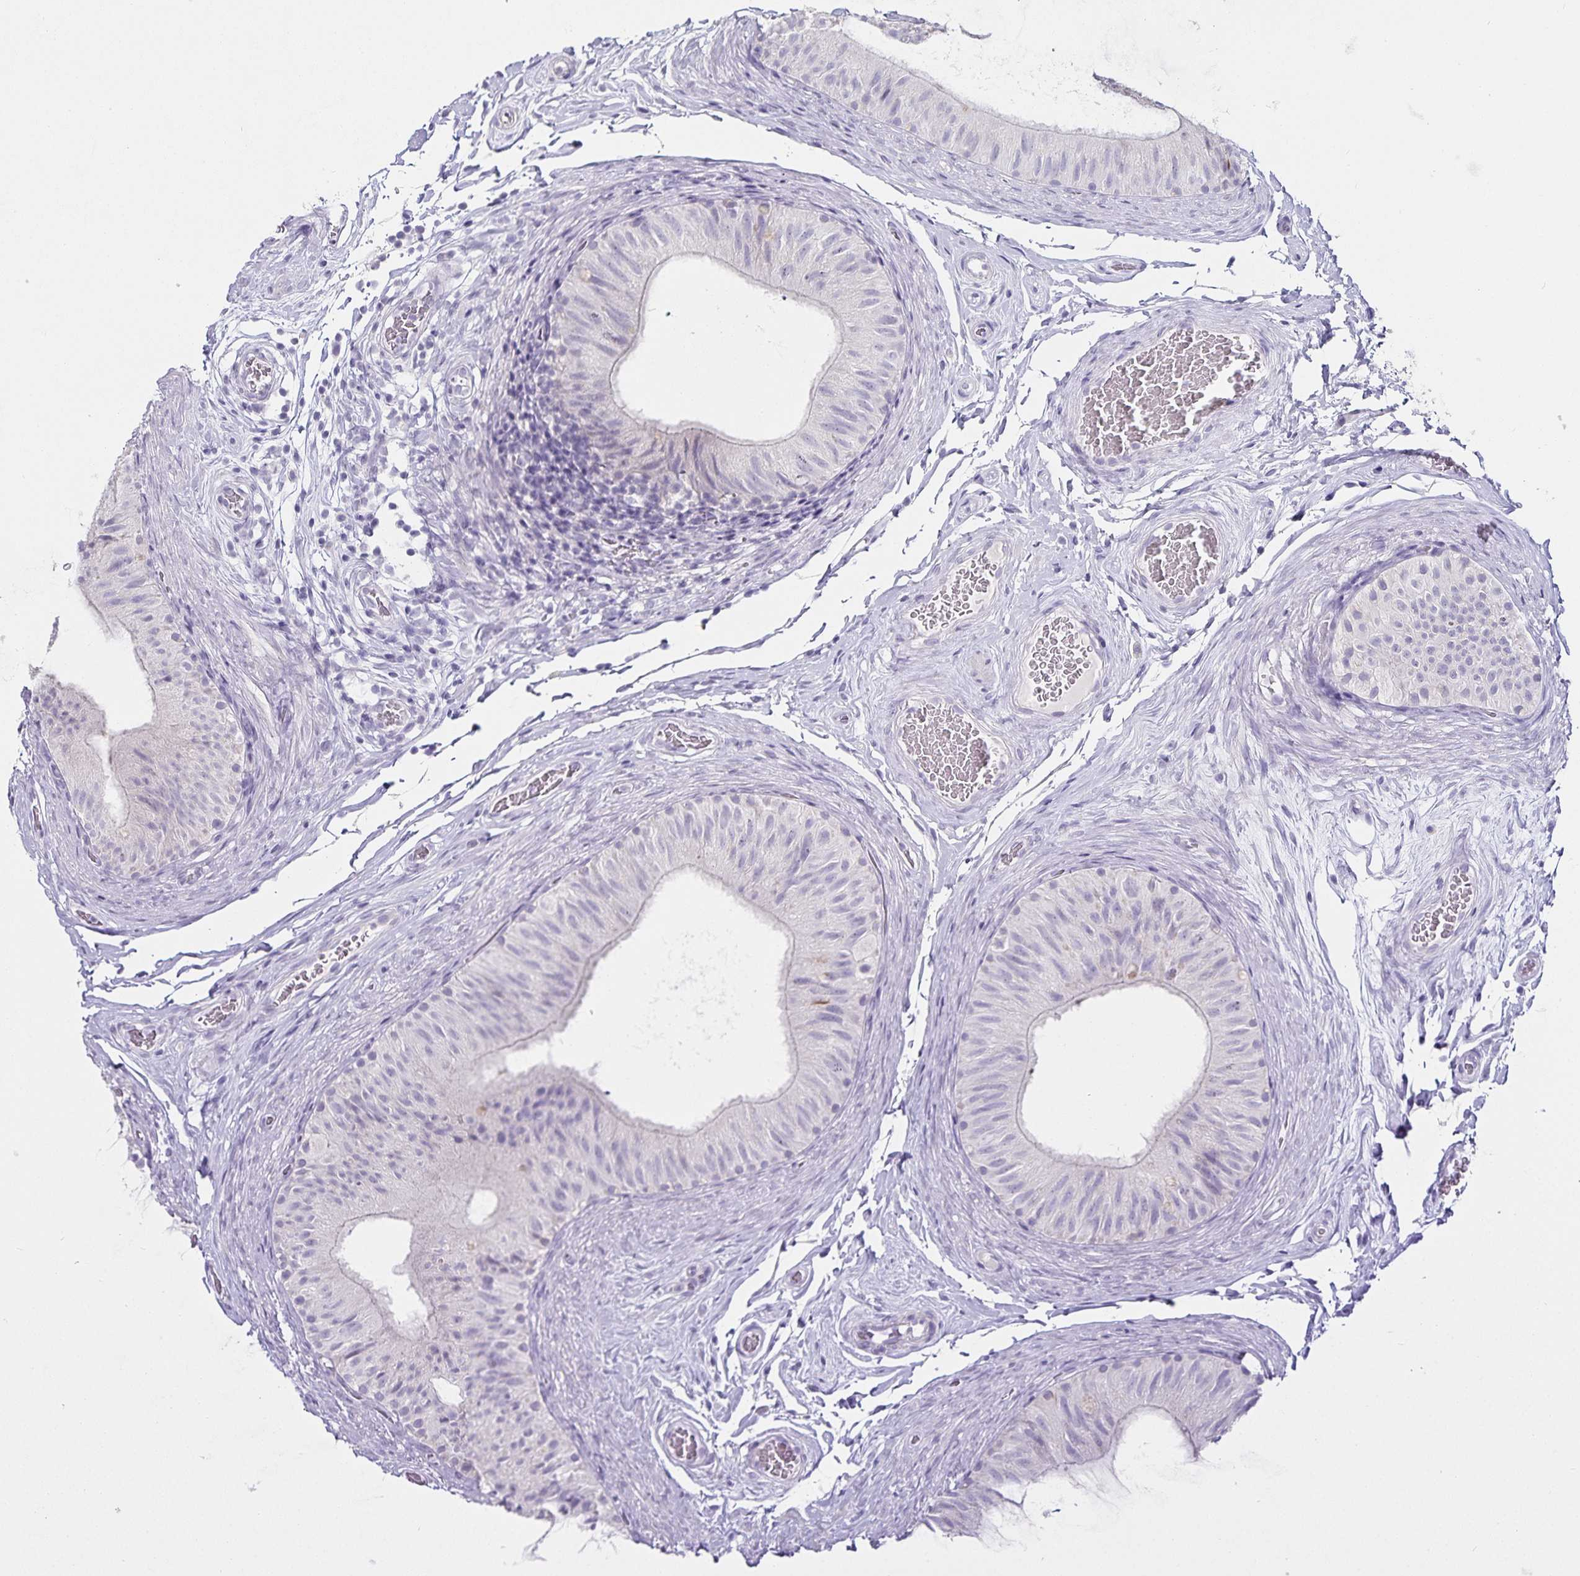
{"staining": {"intensity": "negative", "quantity": "none", "location": "none"}, "tissue": "epididymis", "cell_type": "Glandular cells", "image_type": "normal", "snomed": [{"axis": "morphology", "description": "Normal tissue, NOS"}, {"axis": "topography", "description": "Epididymis, spermatic cord, NOS"}, {"axis": "topography", "description": "Epididymis"}], "caption": "High power microscopy micrograph of an IHC micrograph of normal epididymis, revealing no significant expression in glandular cells. The staining was performed using DAB to visualize the protein expression in brown, while the nuclei were stained in blue with hematoxylin (Magnification: 20x).", "gene": "CA12", "patient": {"sex": "male", "age": 31}}